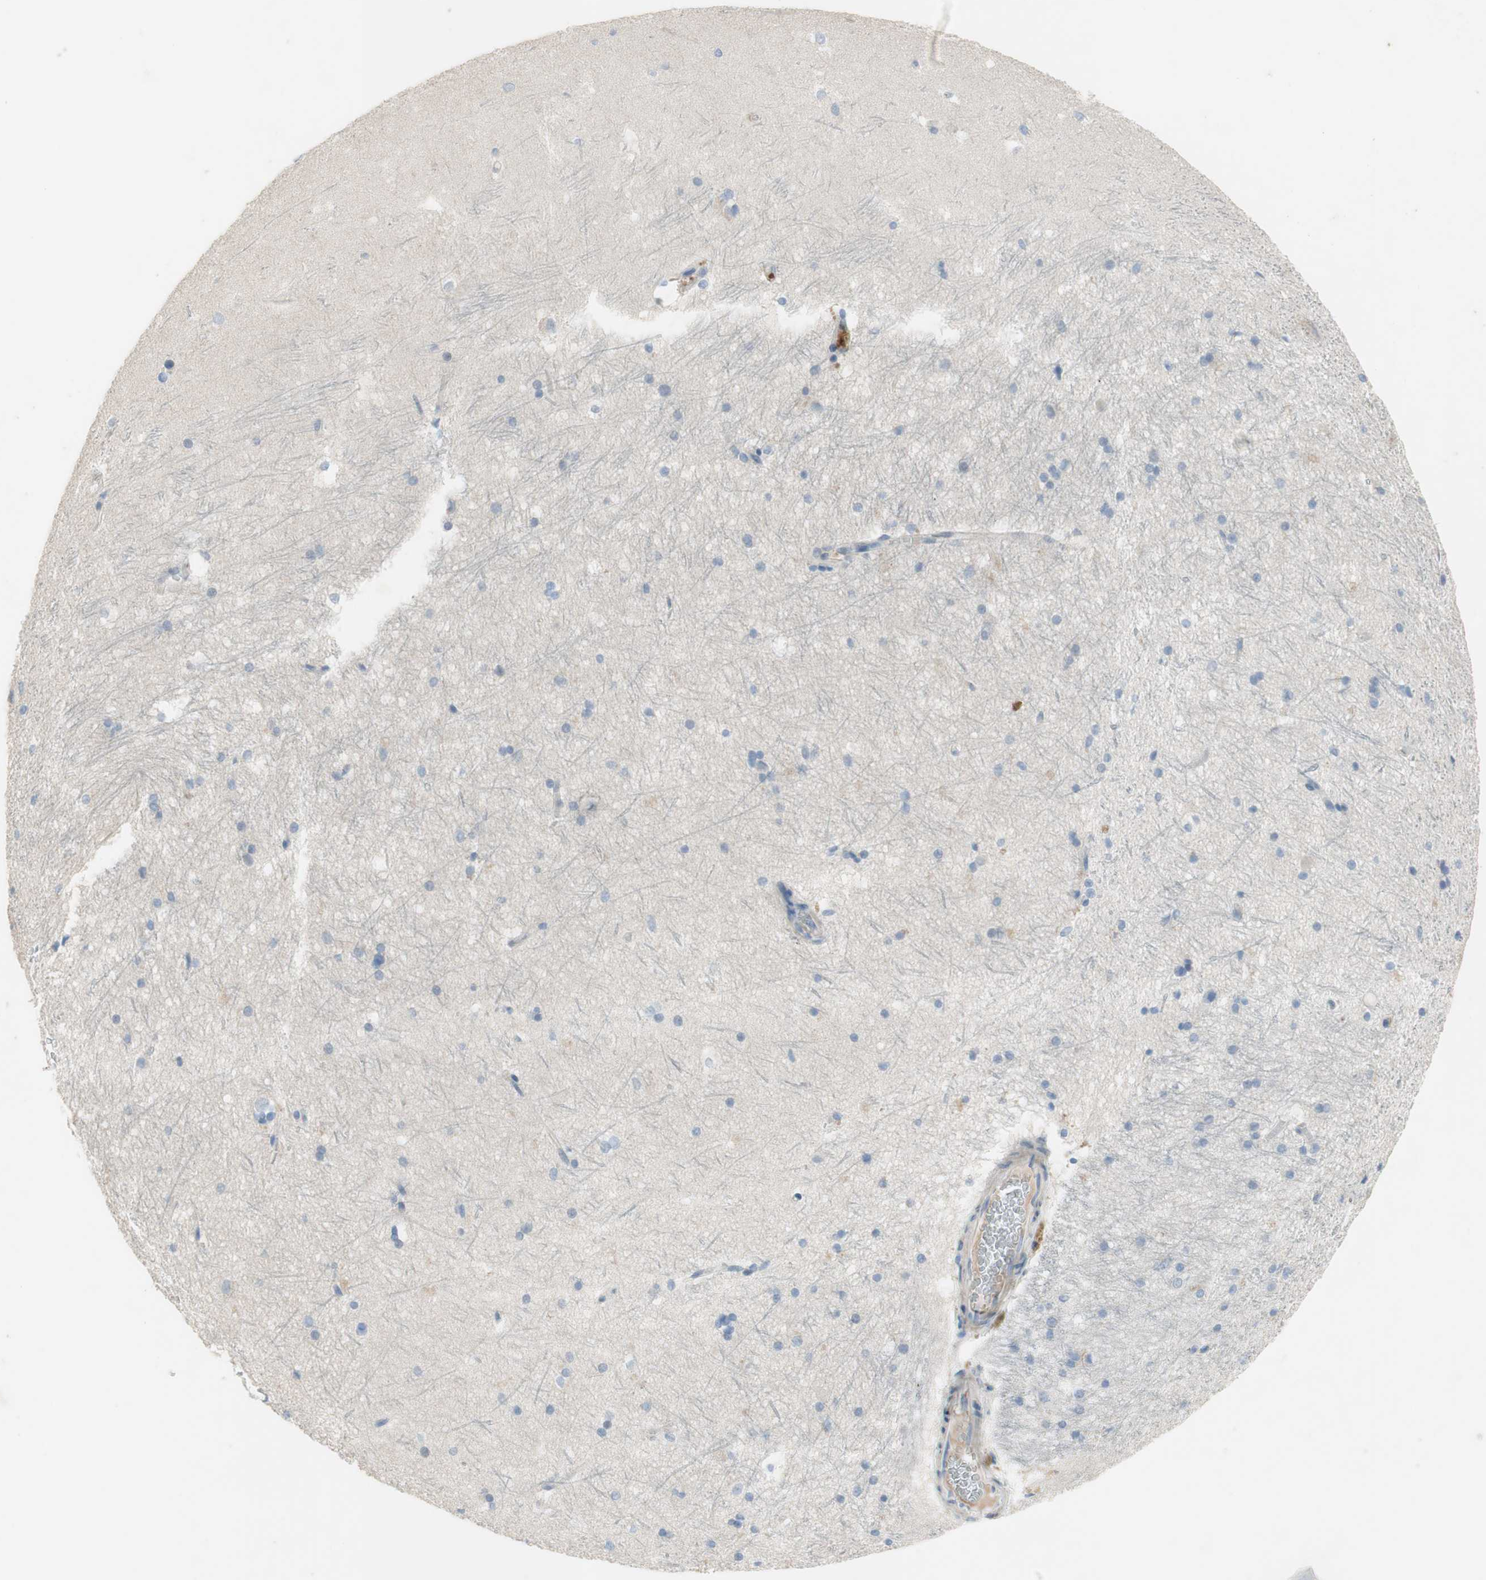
{"staining": {"intensity": "negative", "quantity": "none", "location": "none"}, "tissue": "hippocampus", "cell_type": "Glial cells", "image_type": "normal", "snomed": [{"axis": "morphology", "description": "Normal tissue, NOS"}, {"axis": "topography", "description": "Hippocampus"}], "caption": "IHC of benign human hippocampus demonstrates no positivity in glial cells. Nuclei are stained in blue.", "gene": "FDFT1", "patient": {"sex": "female", "age": 19}}